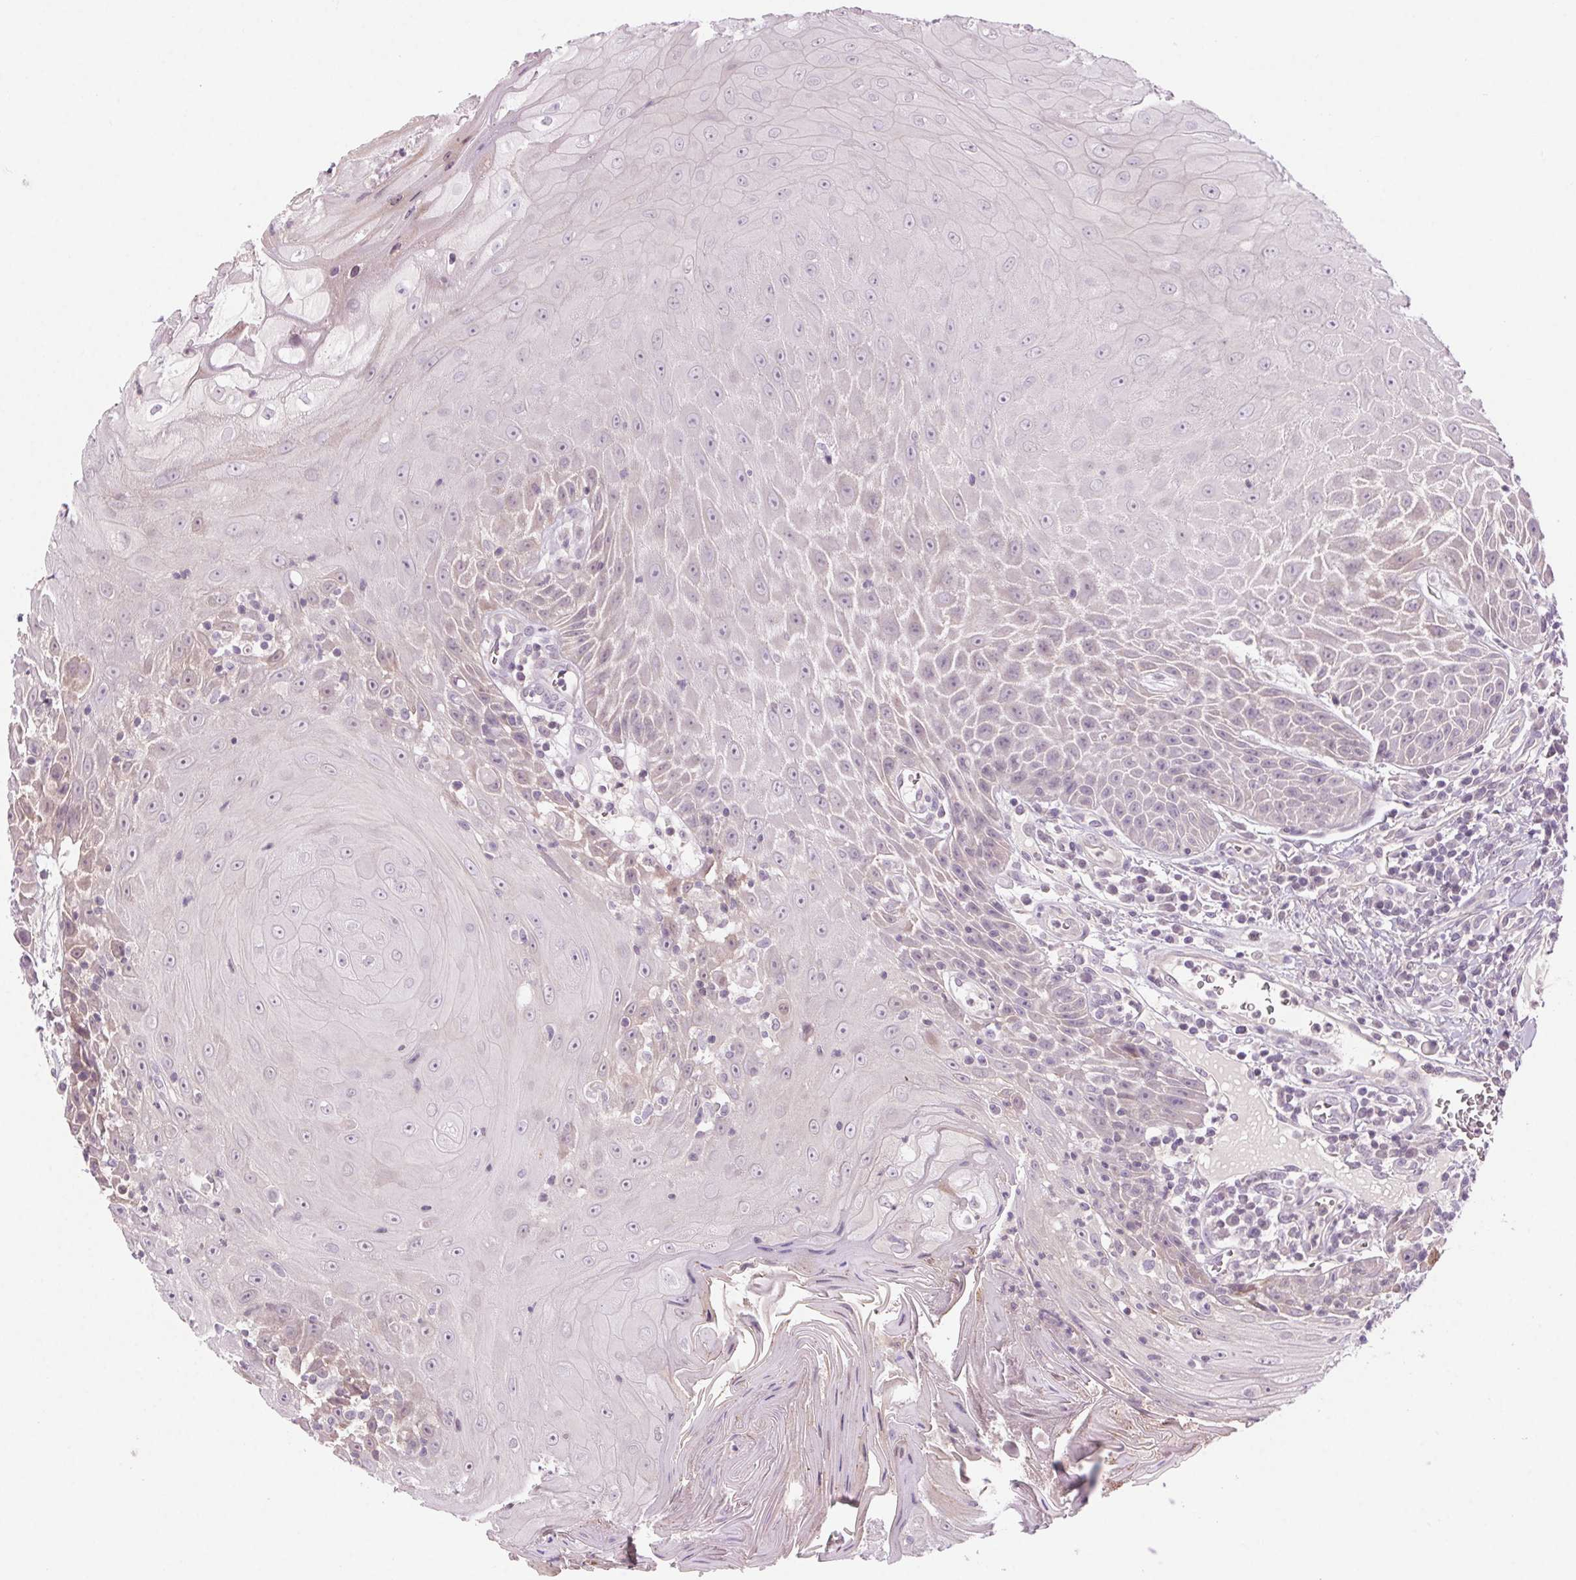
{"staining": {"intensity": "negative", "quantity": "none", "location": "none"}, "tissue": "head and neck cancer", "cell_type": "Tumor cells", "image_type": "cancer", "snomed": [{"axis": "morphology", "description": "Squamous cell carcinoma, NOS"}, {"axis": "topography", "description": "Head-Neck"}], "caption": "This is a photomicrograph of immunohistochemistry staining of head and neck squamous cell carcinoma, which shows no positivity in tumor cells.", "gene": "HHLA2", "patient": {"sex": "male", "age": 52}}